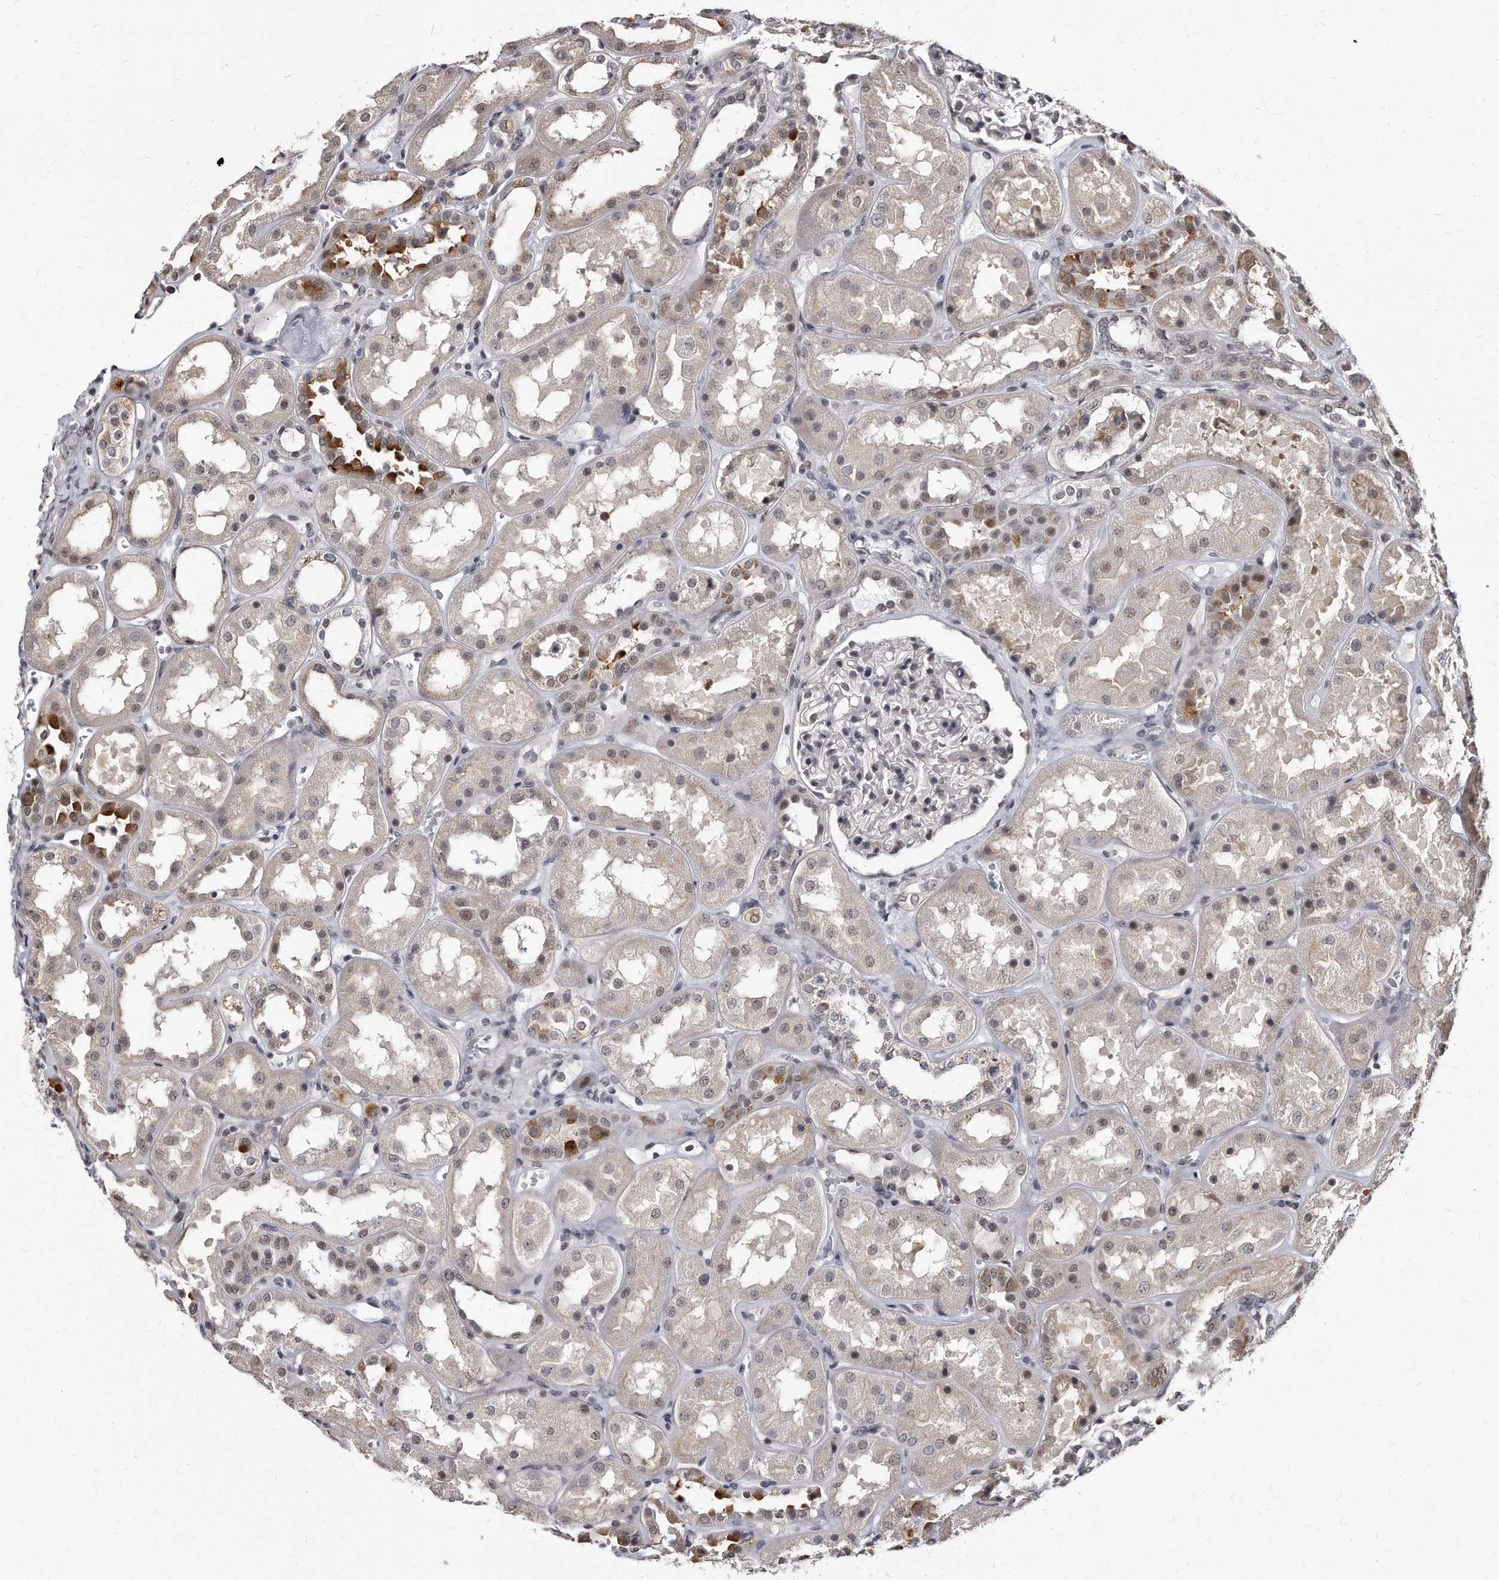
{"staining": {"intensity": "negative", "quantity": "none", "location": "none"}, "tissue": "kidney", "cell_type": "Cells in glomeruli", "image_type": "normal", "snomed": [{"axis": "morphology", "description": "Normal tissue, NOS"}, {"axis": "topography", "description": "Kidney"}], "caption": "IHC image of normal human kidney stained for a protein (brown), which shows no expression in cells in glomeruli.", "gene": "KLHDC3", "patient": {"sex": "male", "age": 70}}